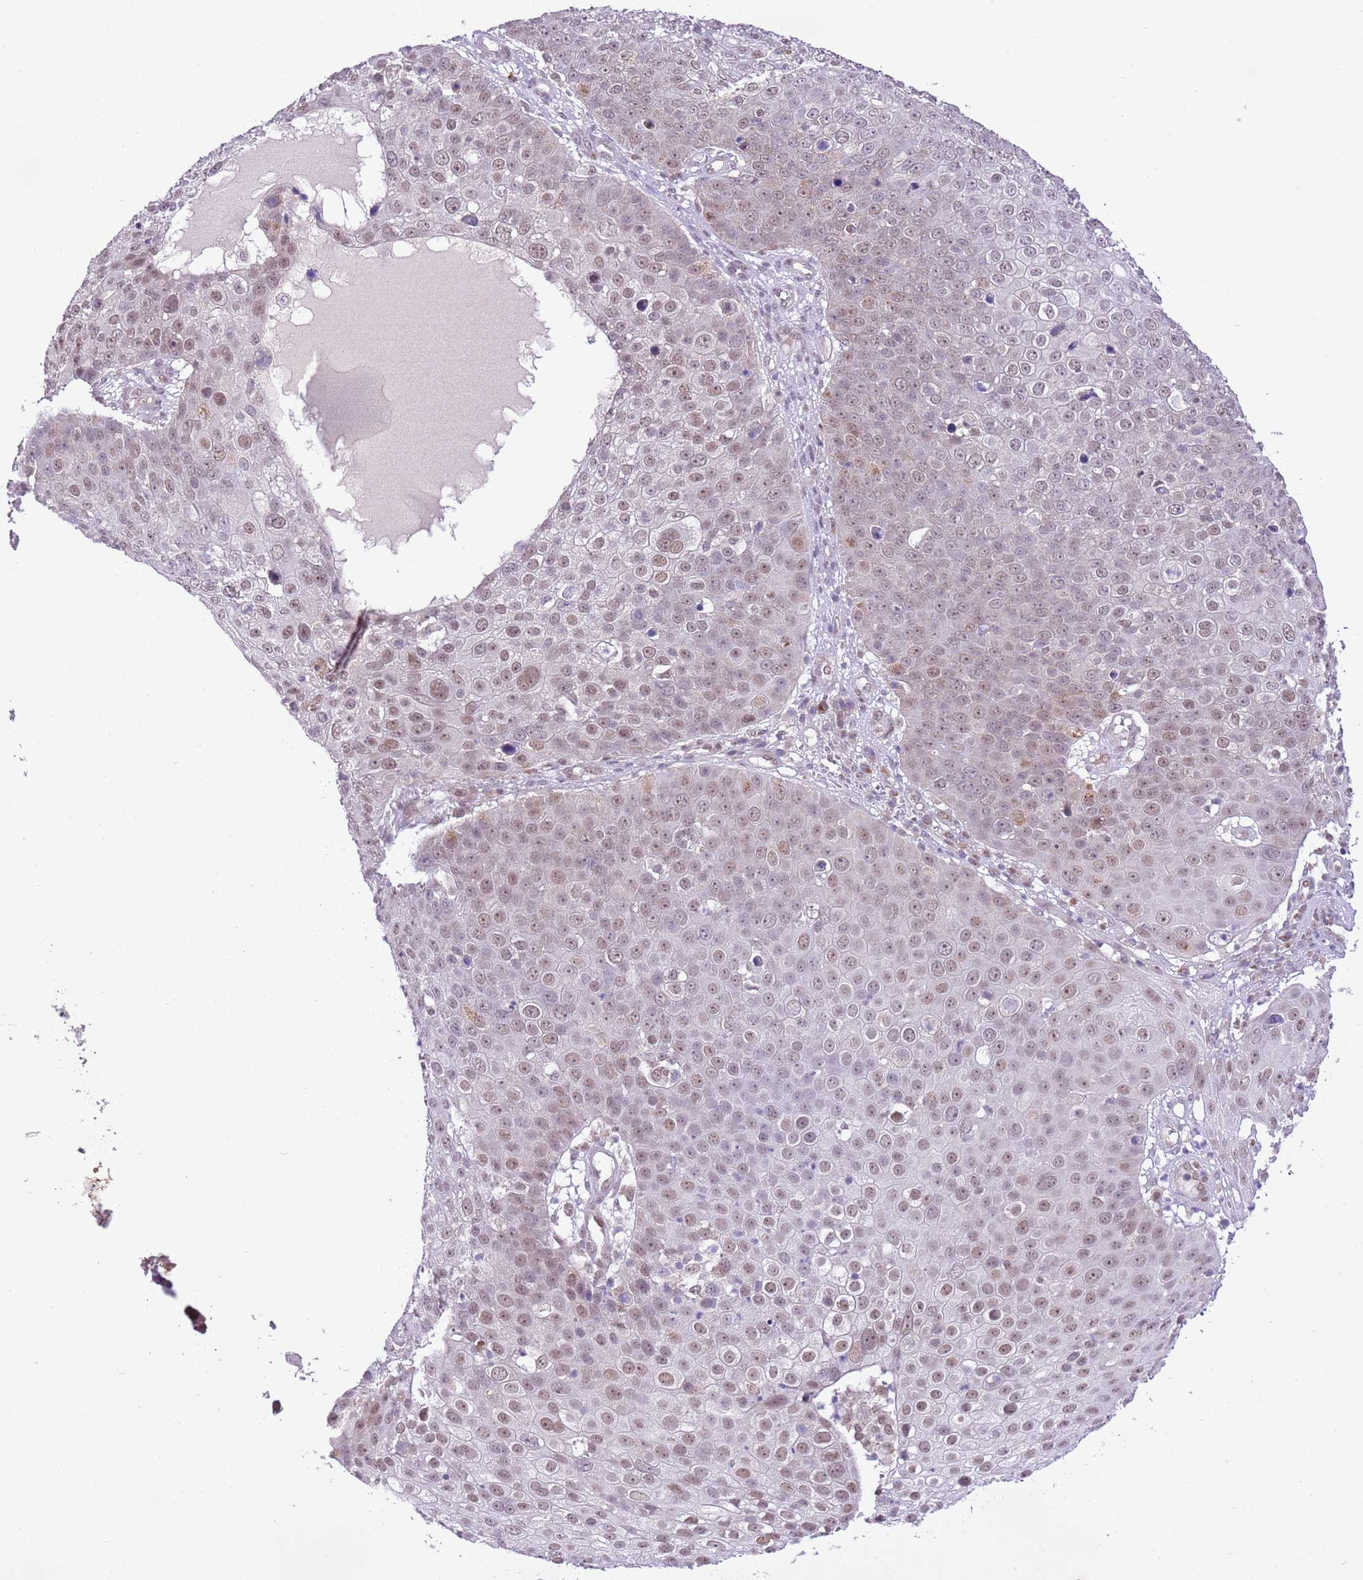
{"staining": {"intensity": "weak", "quantity": "25%-75%", "location": "nuclear"}, "tissue": "skin cancer", "cell_type": "Tumor cells", "image_type": "cancer", "snomed": [{"axis": "morphology", "description": "Squamous cell carcinoma, NOS"}, {"axis": "topography", "description": "Skin"}], "caption": "Immunohistochemical staining of skin squamous cell carcinoma demonstrates low levels of weak nuclear expression in approximately 25%-75% of tumor cells.", "gene": "NACC2", "patient": {"sex": "male", "age": 71}}